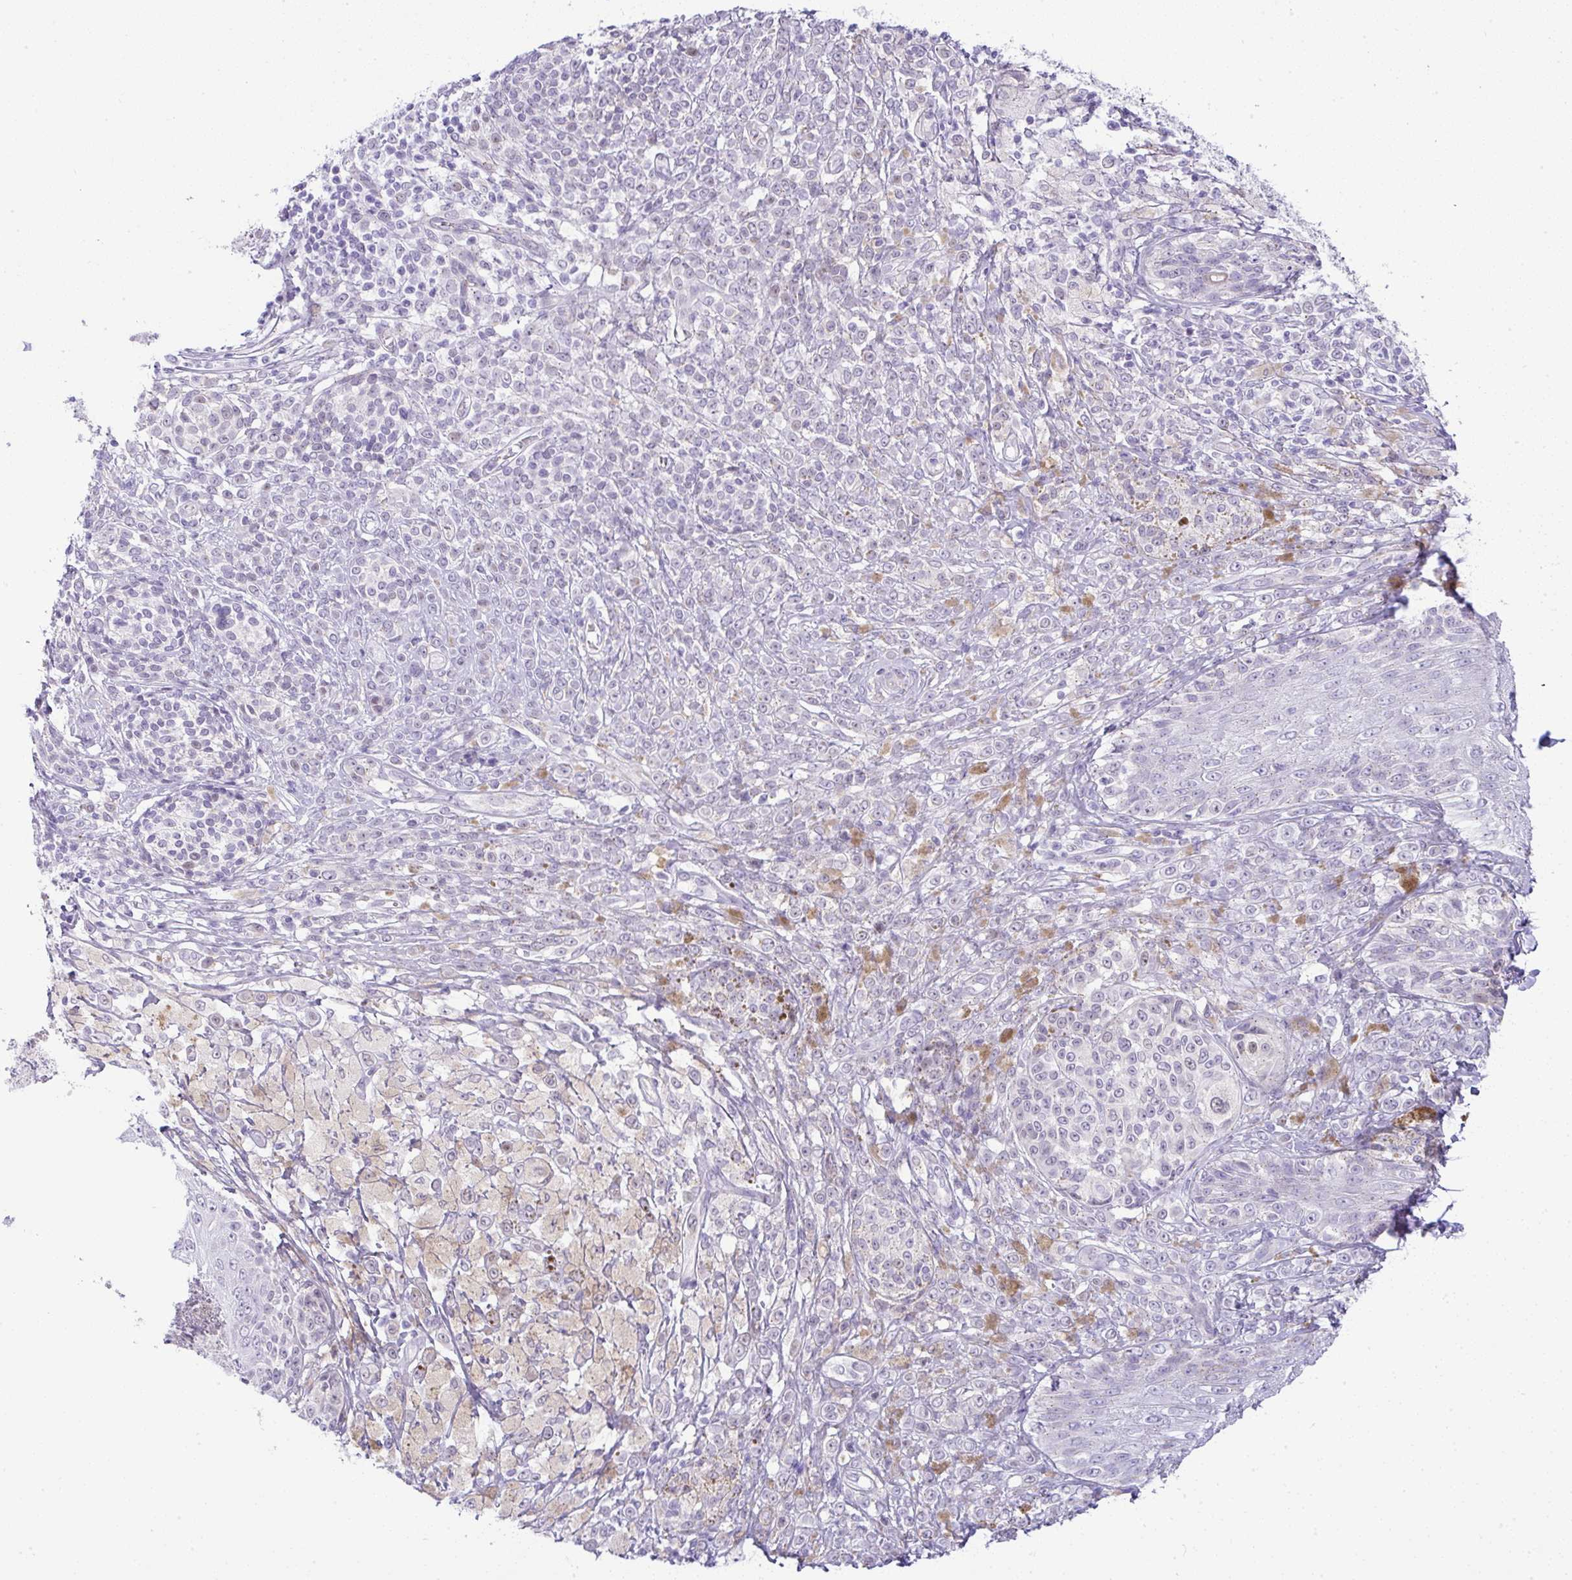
{"staining": {"intensity": "negative", "quantity": "none", "location": "none"}, "tissue": "melanoma", "cell_type": "Tumor cells", "image_type": "cancer", "snomed": [{"axis": "morphology", "description": "Malignant melanoma, NOS"}, {"axis": "topography", "description": "Skin"}], "caption": "Human malignant melanoma stained for a protein using immunohistochemistry shows no expression in tumor cells.", "gene": "FAM177A1", "patient": {"sex": "male", "age": 42}}